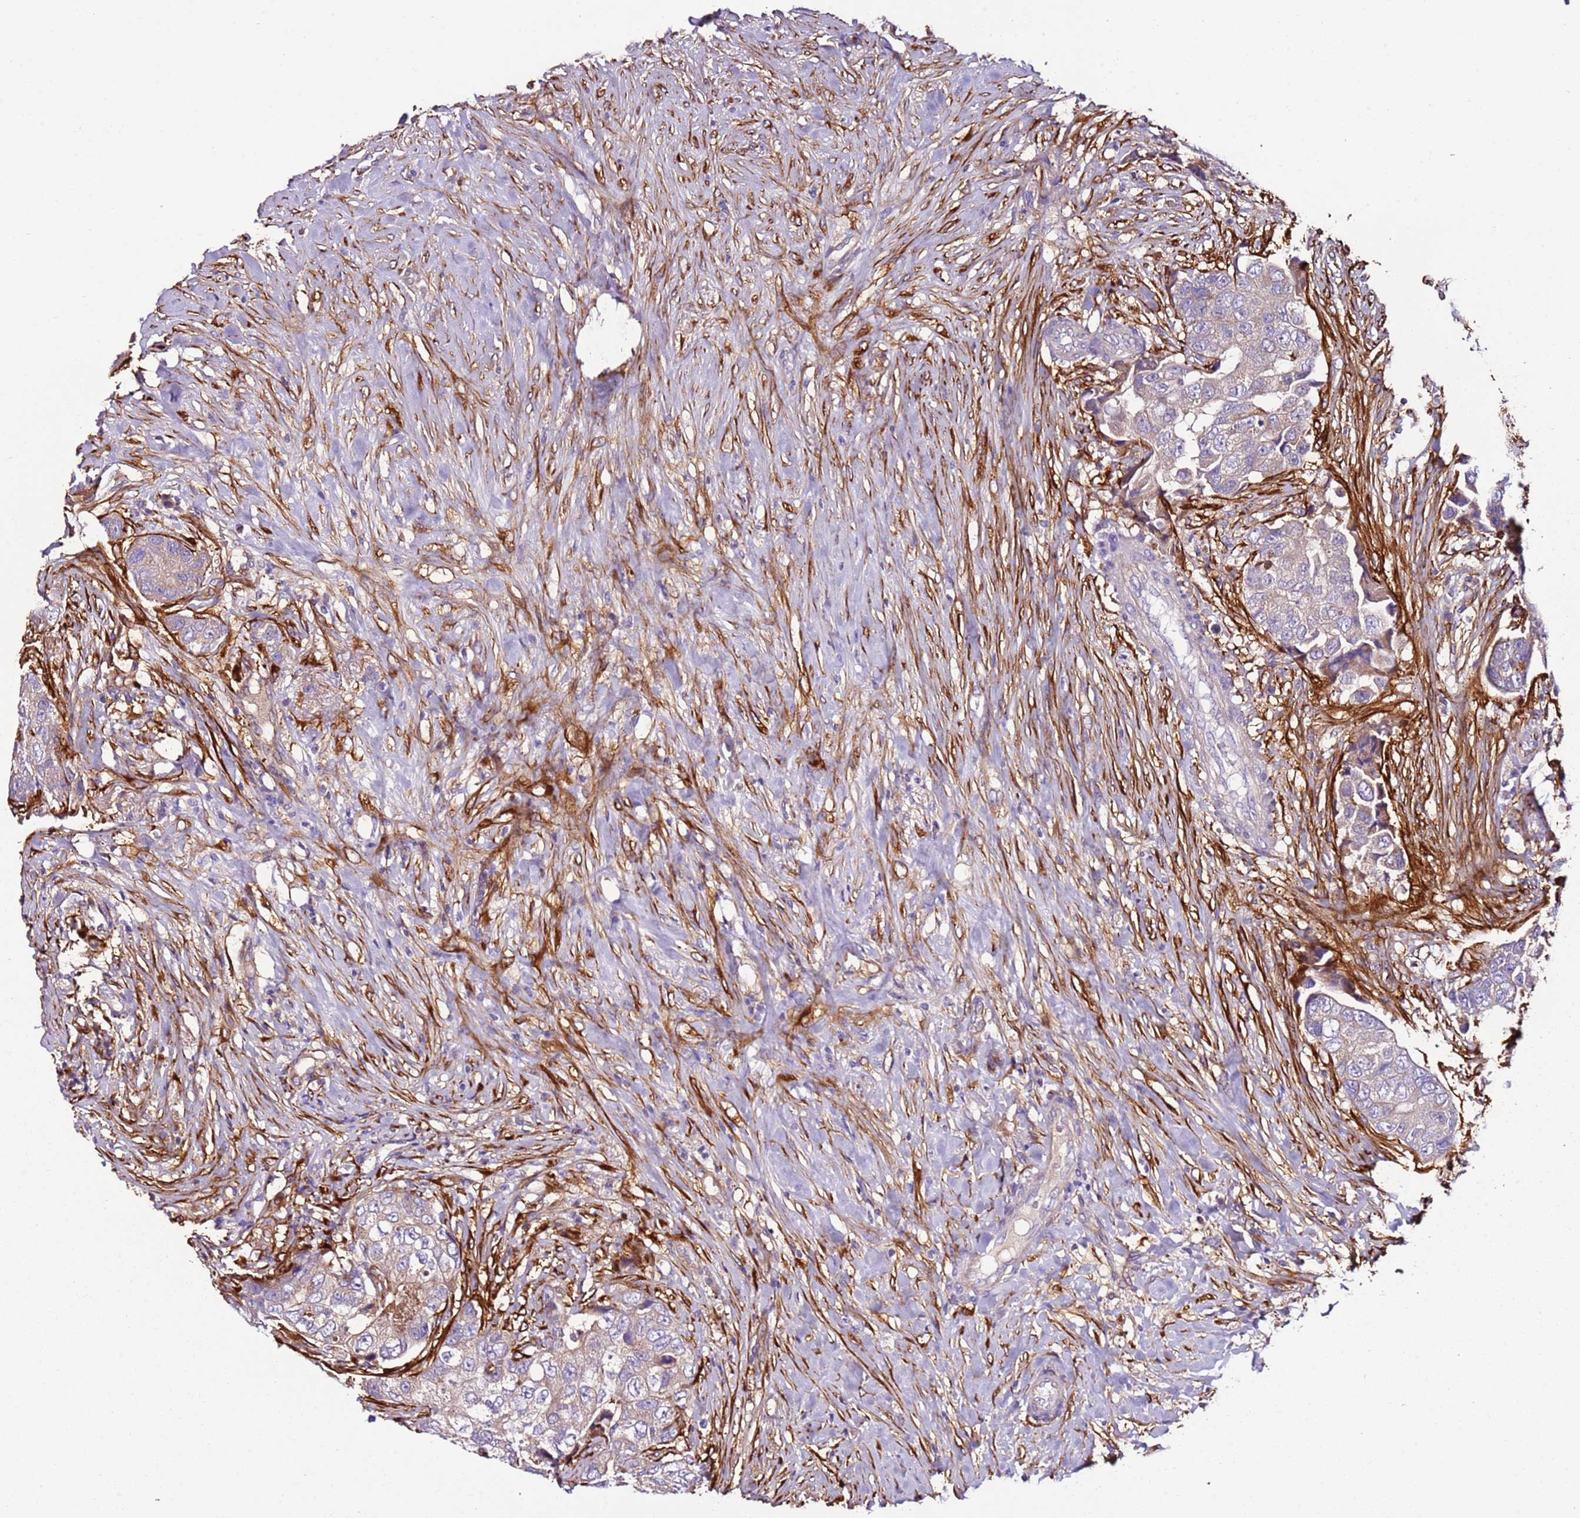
{"staining": {"intensity": "negative", "quantity": "none", "location": "none"}, "tissue": "breast cancer", "cell_type": "Tumor cells", "image_type": "cancer", "snomed": [{"axis": "morphology", "description": "Normal tissue, NOS"}, {"axis": "morphology", "description": "Duct carcinoma"}, {"axis": "topography", "description": "Breast"}], "caption": "Invasive ductal carcinoma (breast) was stained to show a protein in brown. There is no significant expression in tumor cells.", "gene": "FAM174C", "patient": {"sex": "female", "age": 62}}